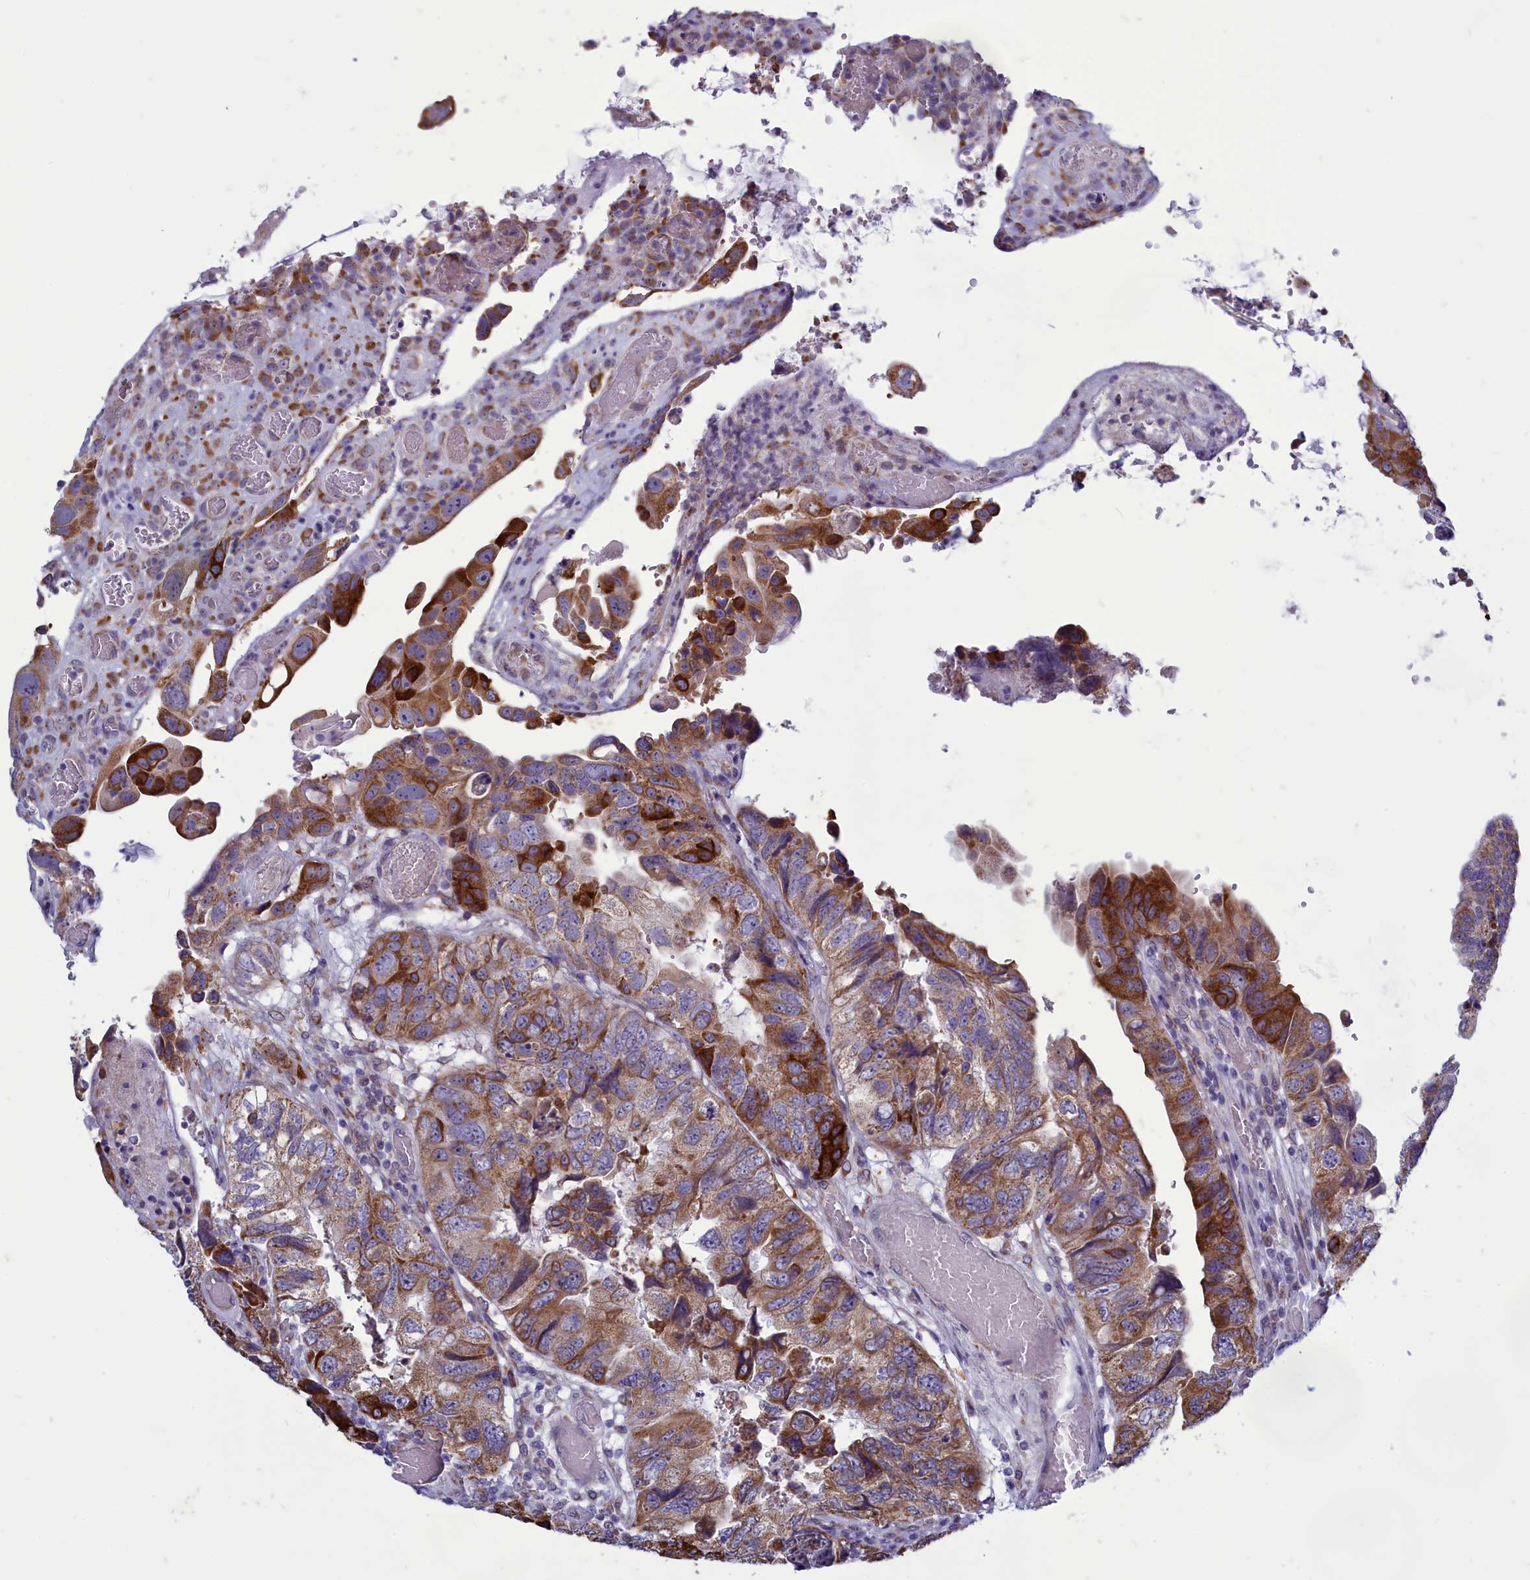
{"staining": {"intensity": "strong", "quantity": "25%-75%", "location": "cytoplasmic/membranous"}, "tissue": "colorectal cancer", "cell_type": "Tumor cells", "image_type": "cancer", "snomed": [{"axis": "morphology", "description": "Adenocarcinoma, NOS"}, {"axis": "topography", "description": "Rectum"}], "caption": "A high-resolution image shows IHC staining of colorectal adenocarcinoma, which reveals strong cytoplasmic/membranous staining in approximately 25%-75% of tumor cells. (brown staining indicates protein expression, while blue staining denotes nuclei).", "gene": "CENATAC", "patient": {"sex": "male", "age": 63}}